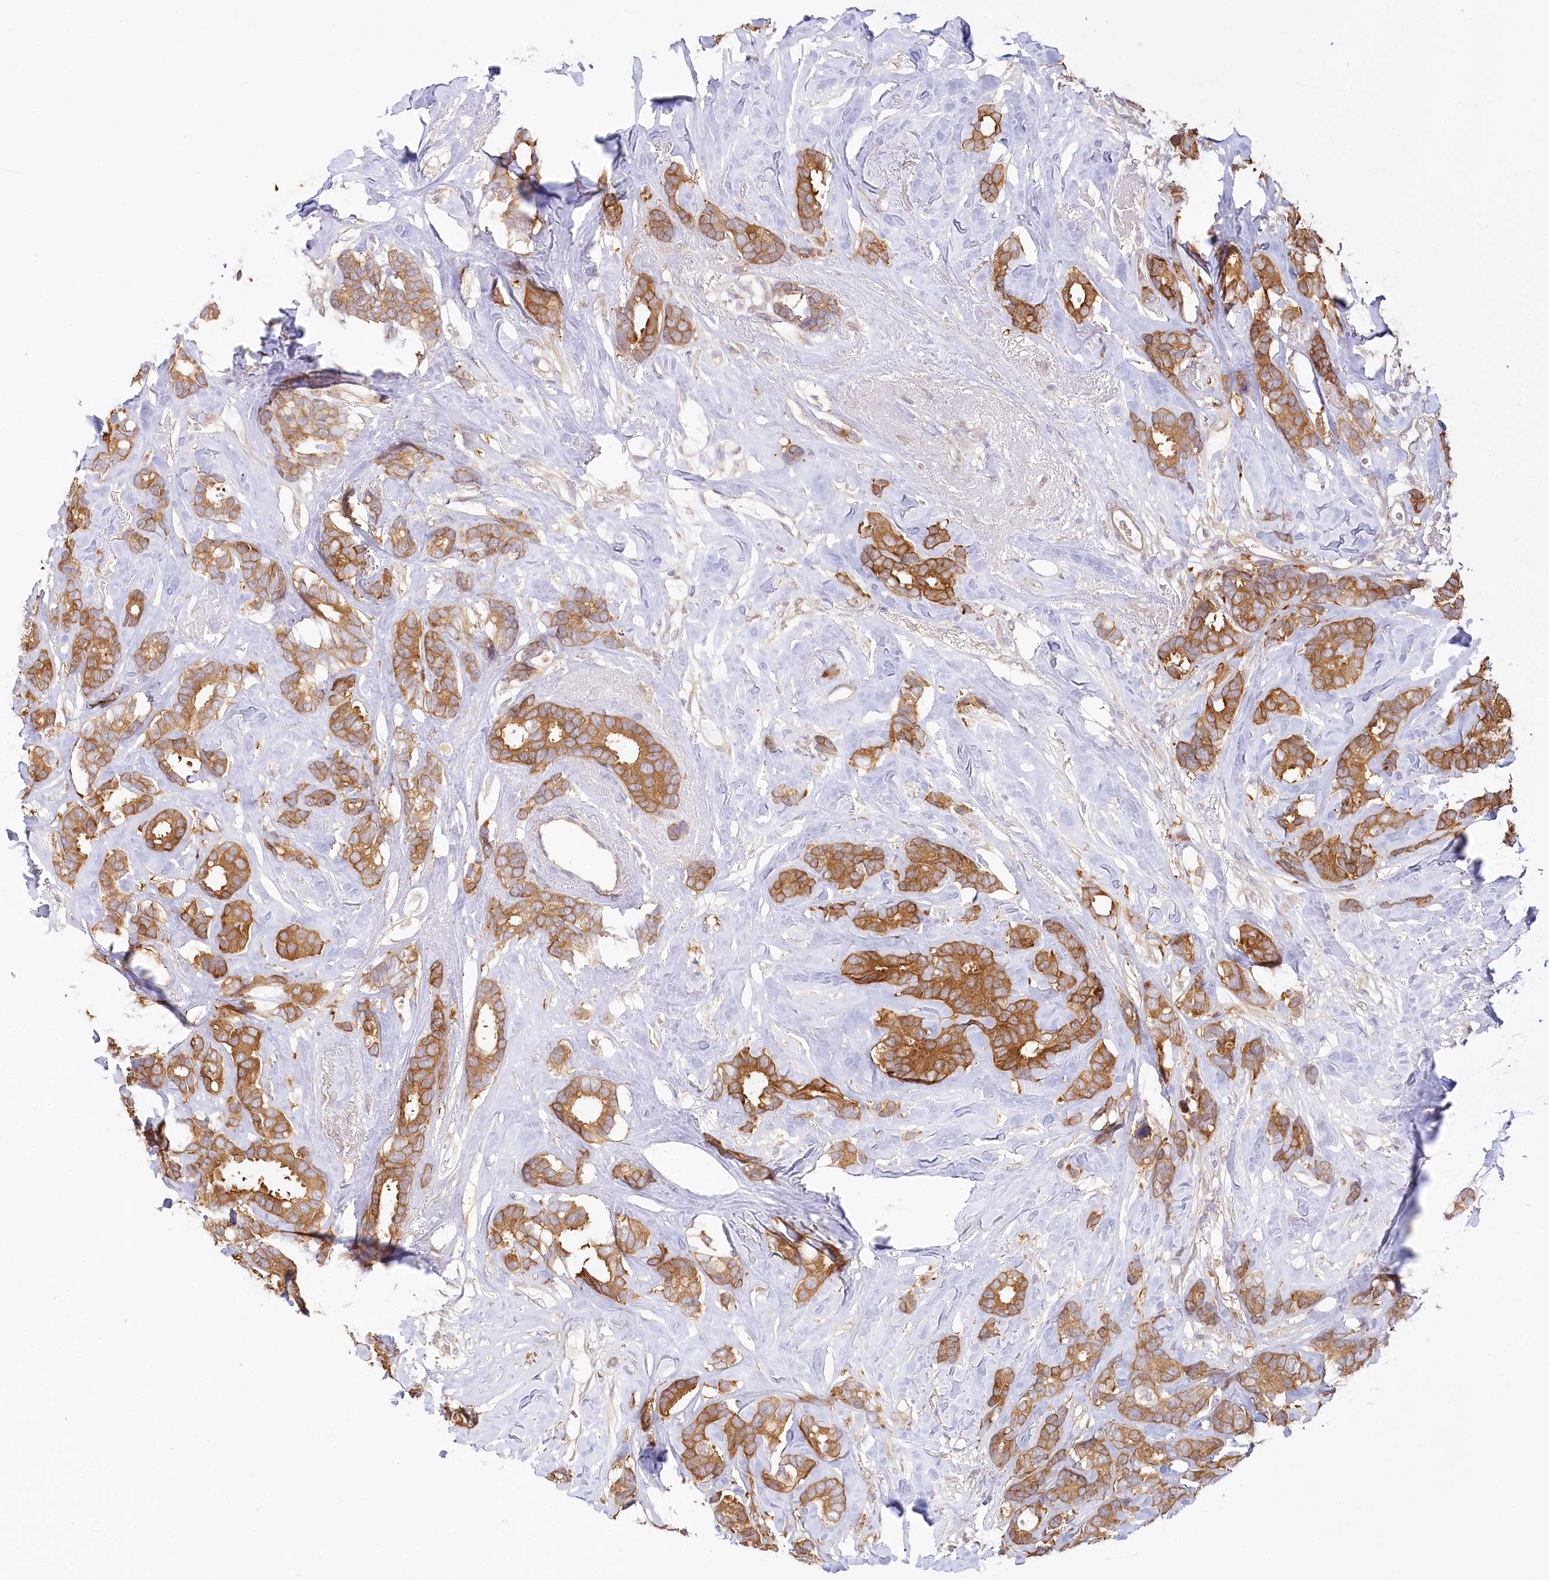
{"staining": {"intensity": "moderate", "quantity": ">75%", "location": "cytoplasmic/membranous"}, "tissue": "breast cancer", "cell_type": "Tumor cells", "image_type": "cancer", "snomed": [{"axis": "morphology", "description": "Duct carcinoma"}, {"axis": "topography", "description": "Breast"}], "caption": "The immunohistochemical stain highlights moderate cytoplasmic/membranous expression in tumor cells of breast cancer tissue. (DAB (3,3'-diaminobenzidine) IHC with brightfield microscopy, high magnification).", "gene": "INPP4B", "patient": {"sex": "female", "age": 87}}